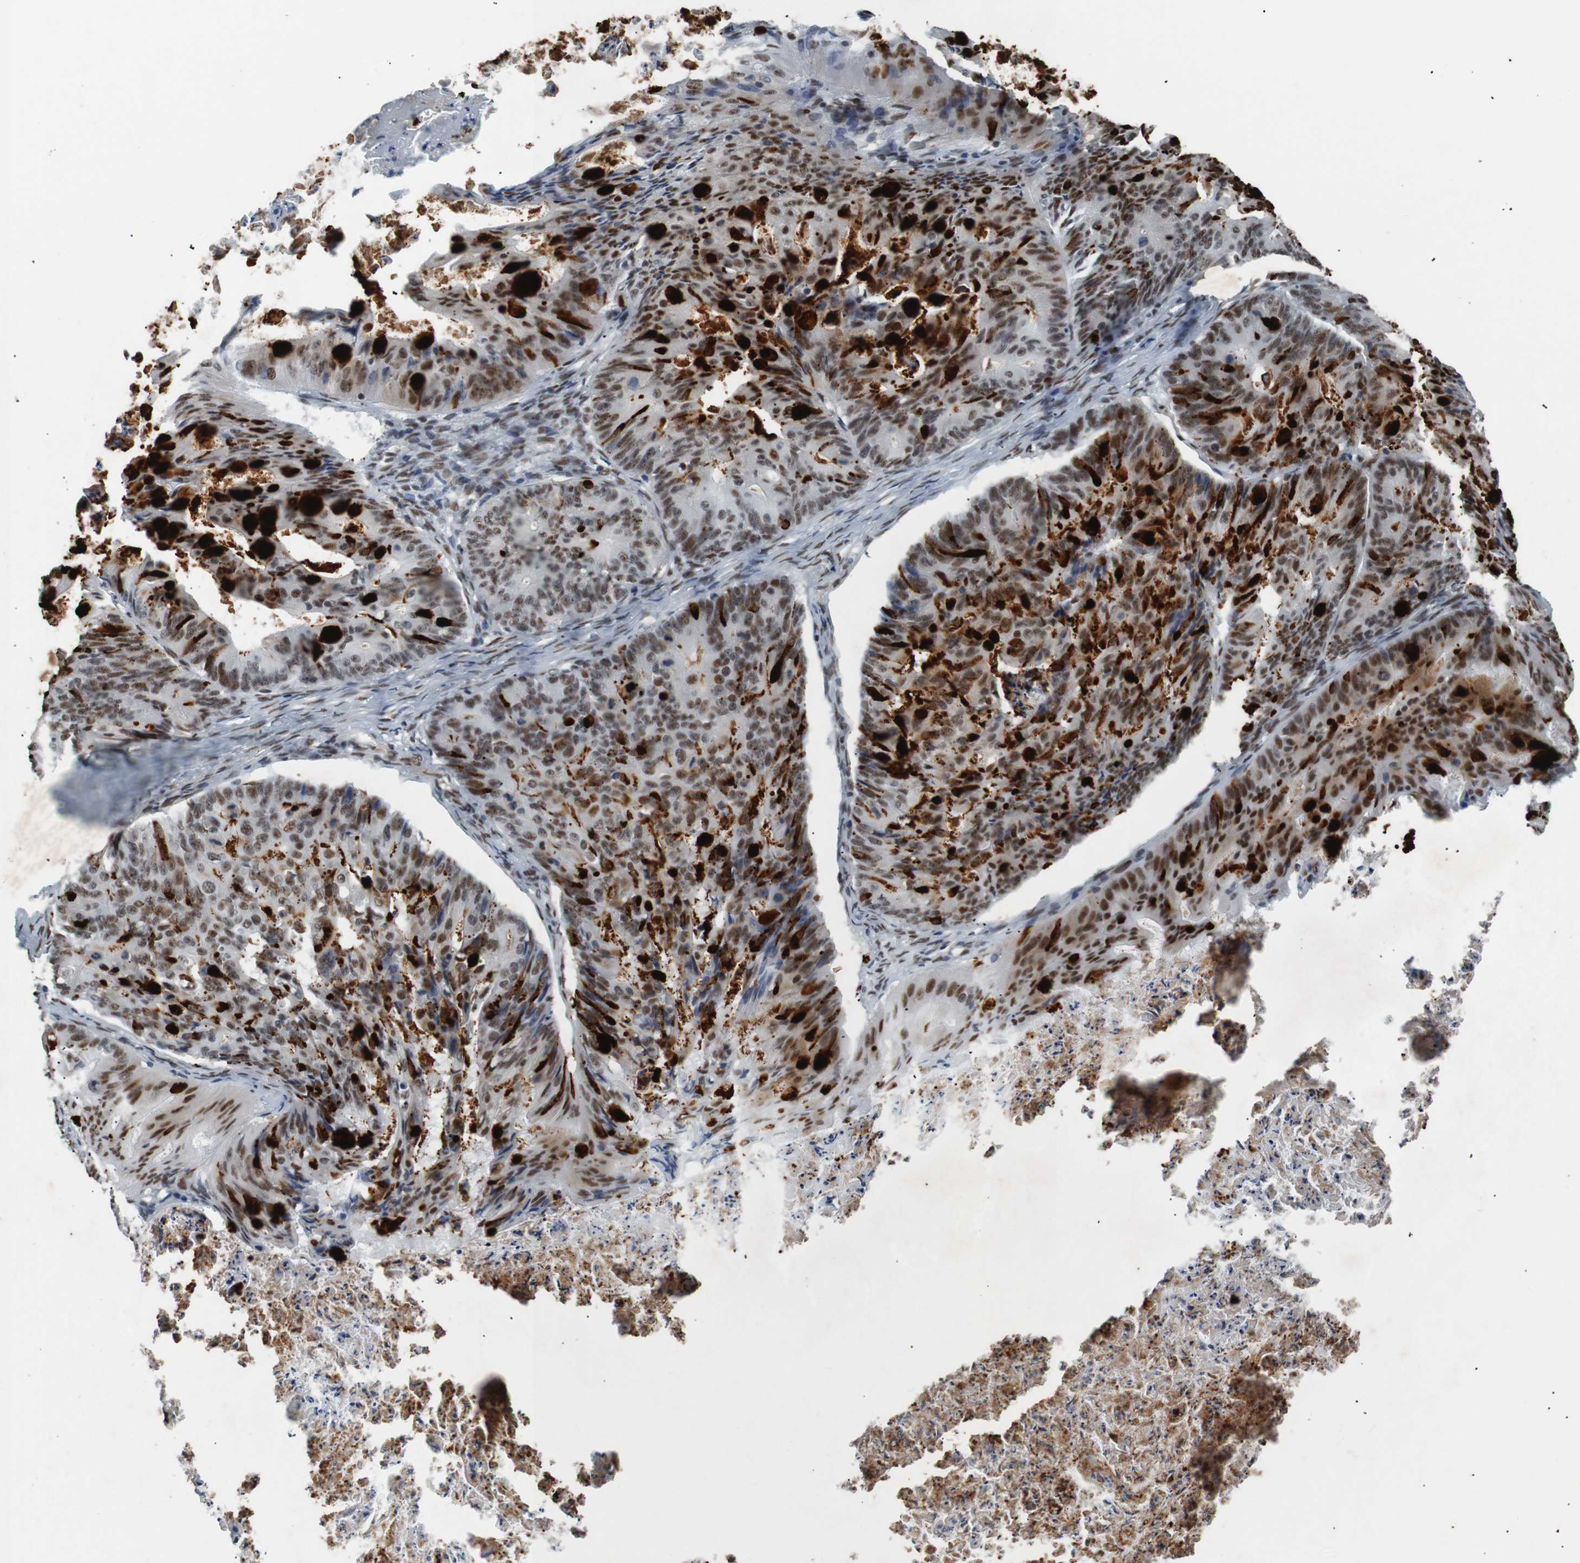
{"staining": {"intensity": "moderate", "quantity": ">75%", "location": "nuclear"}, "tissue": "ovarian cancer", "cell_type": "Tumor cells", "image_type": "cancer", "snomed": [{"axis": "morphology", "description": "Cystadenocarcinoma, mucinous, NOS"}, {"axis": "topography", "description": "Ovary"}], "caption": "This is an image of immunohistochemistry (IHC) staining of mucinous cystadenocarcinoma (ovarian), which shows moderate positivity in the nuclear of tumor cells.", "gene": "HEXIM1", "patient": {"sex": "female", "age": 36}}